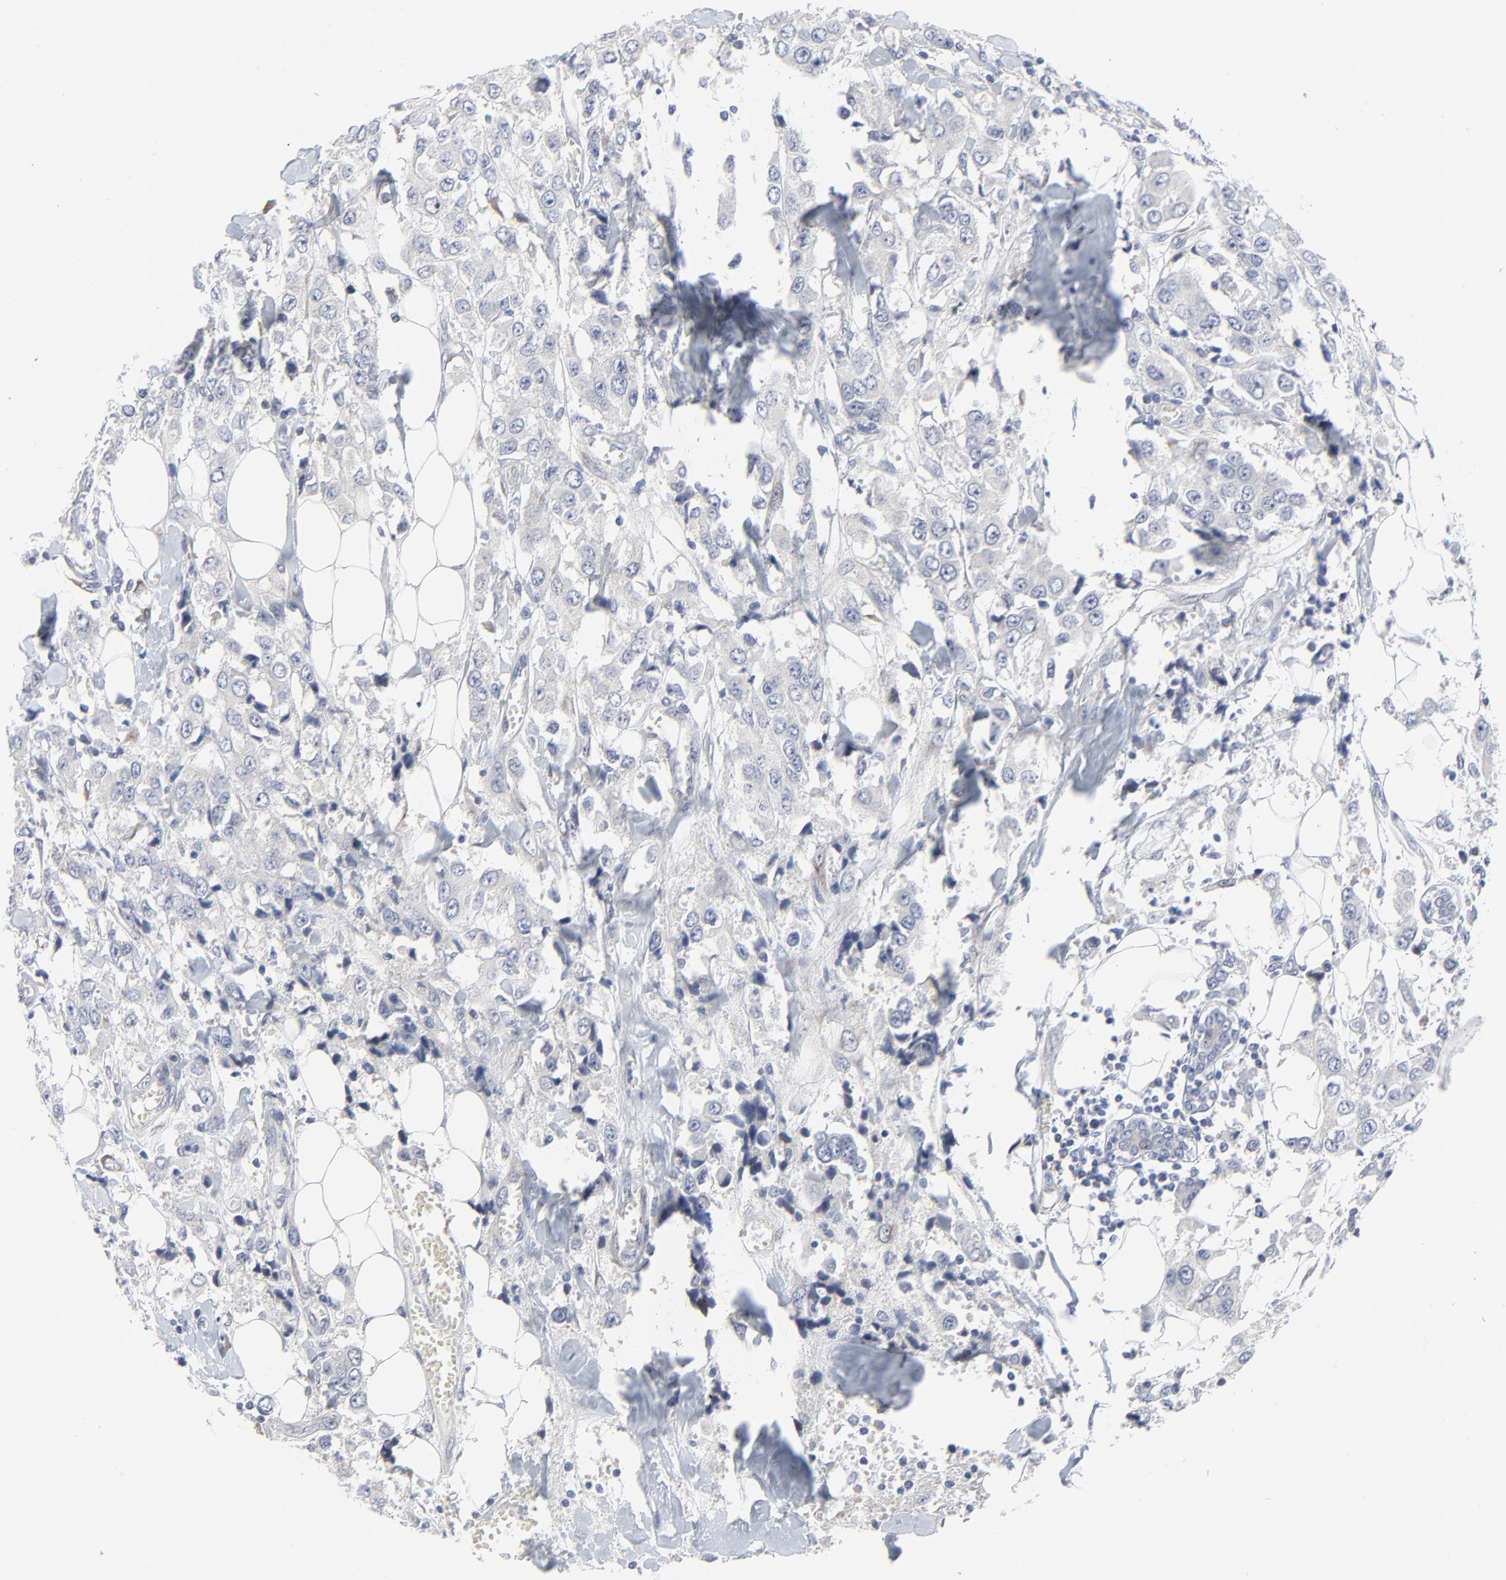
{"staining": {"intensity": "negative", "quantity": "none", "location": "none"}, "tissue": "breast cancer", "cell_type": "Tumor cells", "image_type": "cancer", "snomed": [{"axis": "morphology", "description": "Duct carcinoma"}, {"axis": "topography", "description": "Breast"}], "caption": "High power microscopy histopathology image of an immunohistochemistry histopathology image of infiltrating ductal carcinoma (breast), revealing no significant positivity in tumor cells.", "gene": "NLGN3", "patient": {"sex": "female", "age": 58}}